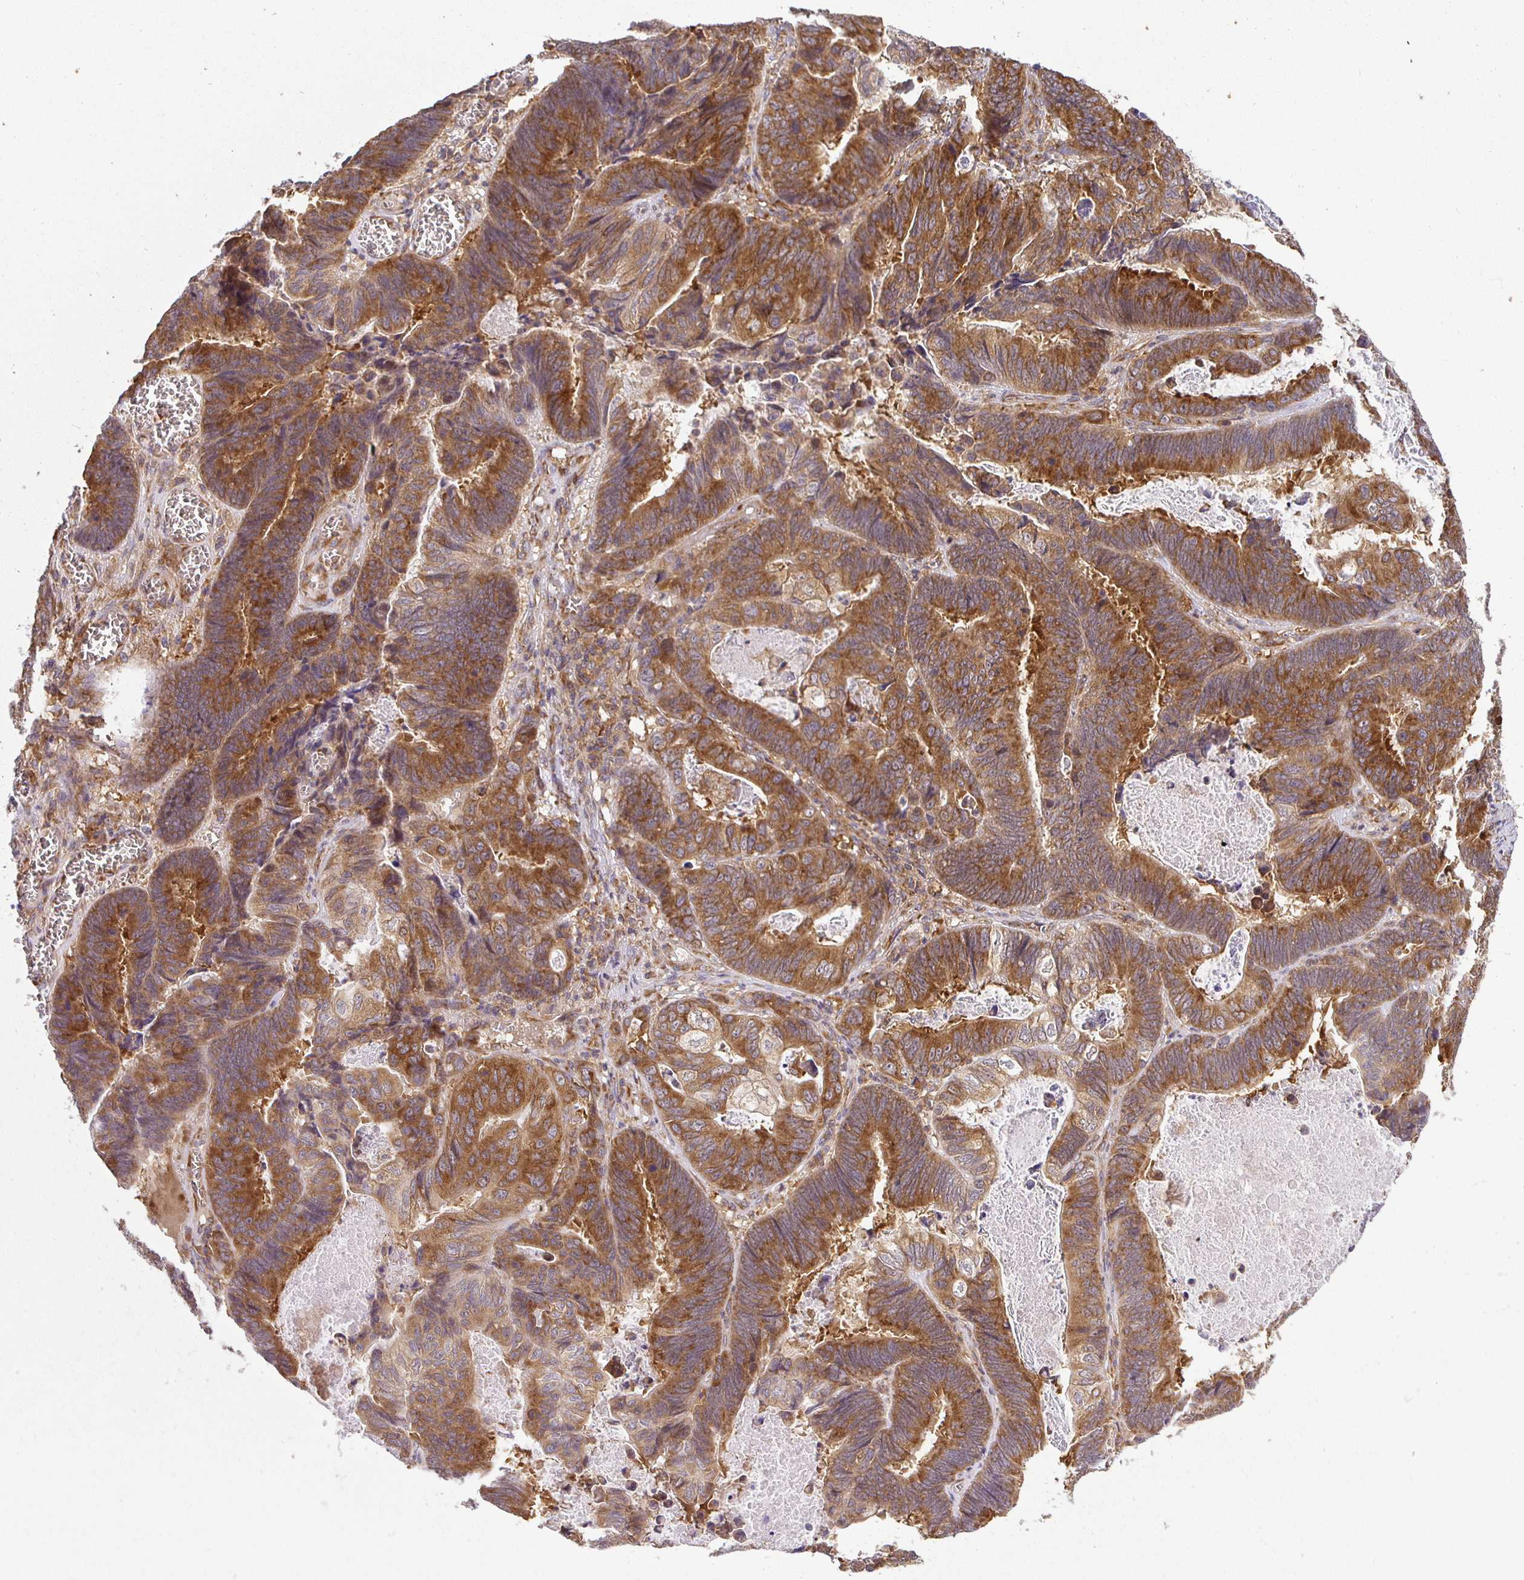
{"staining": {"intensity": "strong", "quantity": ">75%", "location": "cytoplasmic/membranous"}, "tissue": "lung cancer", "cell_type": "Tumor cells", "image_type": "cancer", "snomed": [{"axis": "morphology", "description": "Aneuploidy"}, {"axis": "morphology", "description": "Adenocarcinoma, NOS"}, {"axis": "morphology", "description": "Adenocarcinoma primary or metastatic"}, {"axis": "topography", "description": "Lung"}], "caption": "A brown stain shows strong cytoplasmic/membranous expression of a protein in human lung cancer tumor cells.", "gene": "IRAK1", "patient": {"sex": "female", "age": 75}}